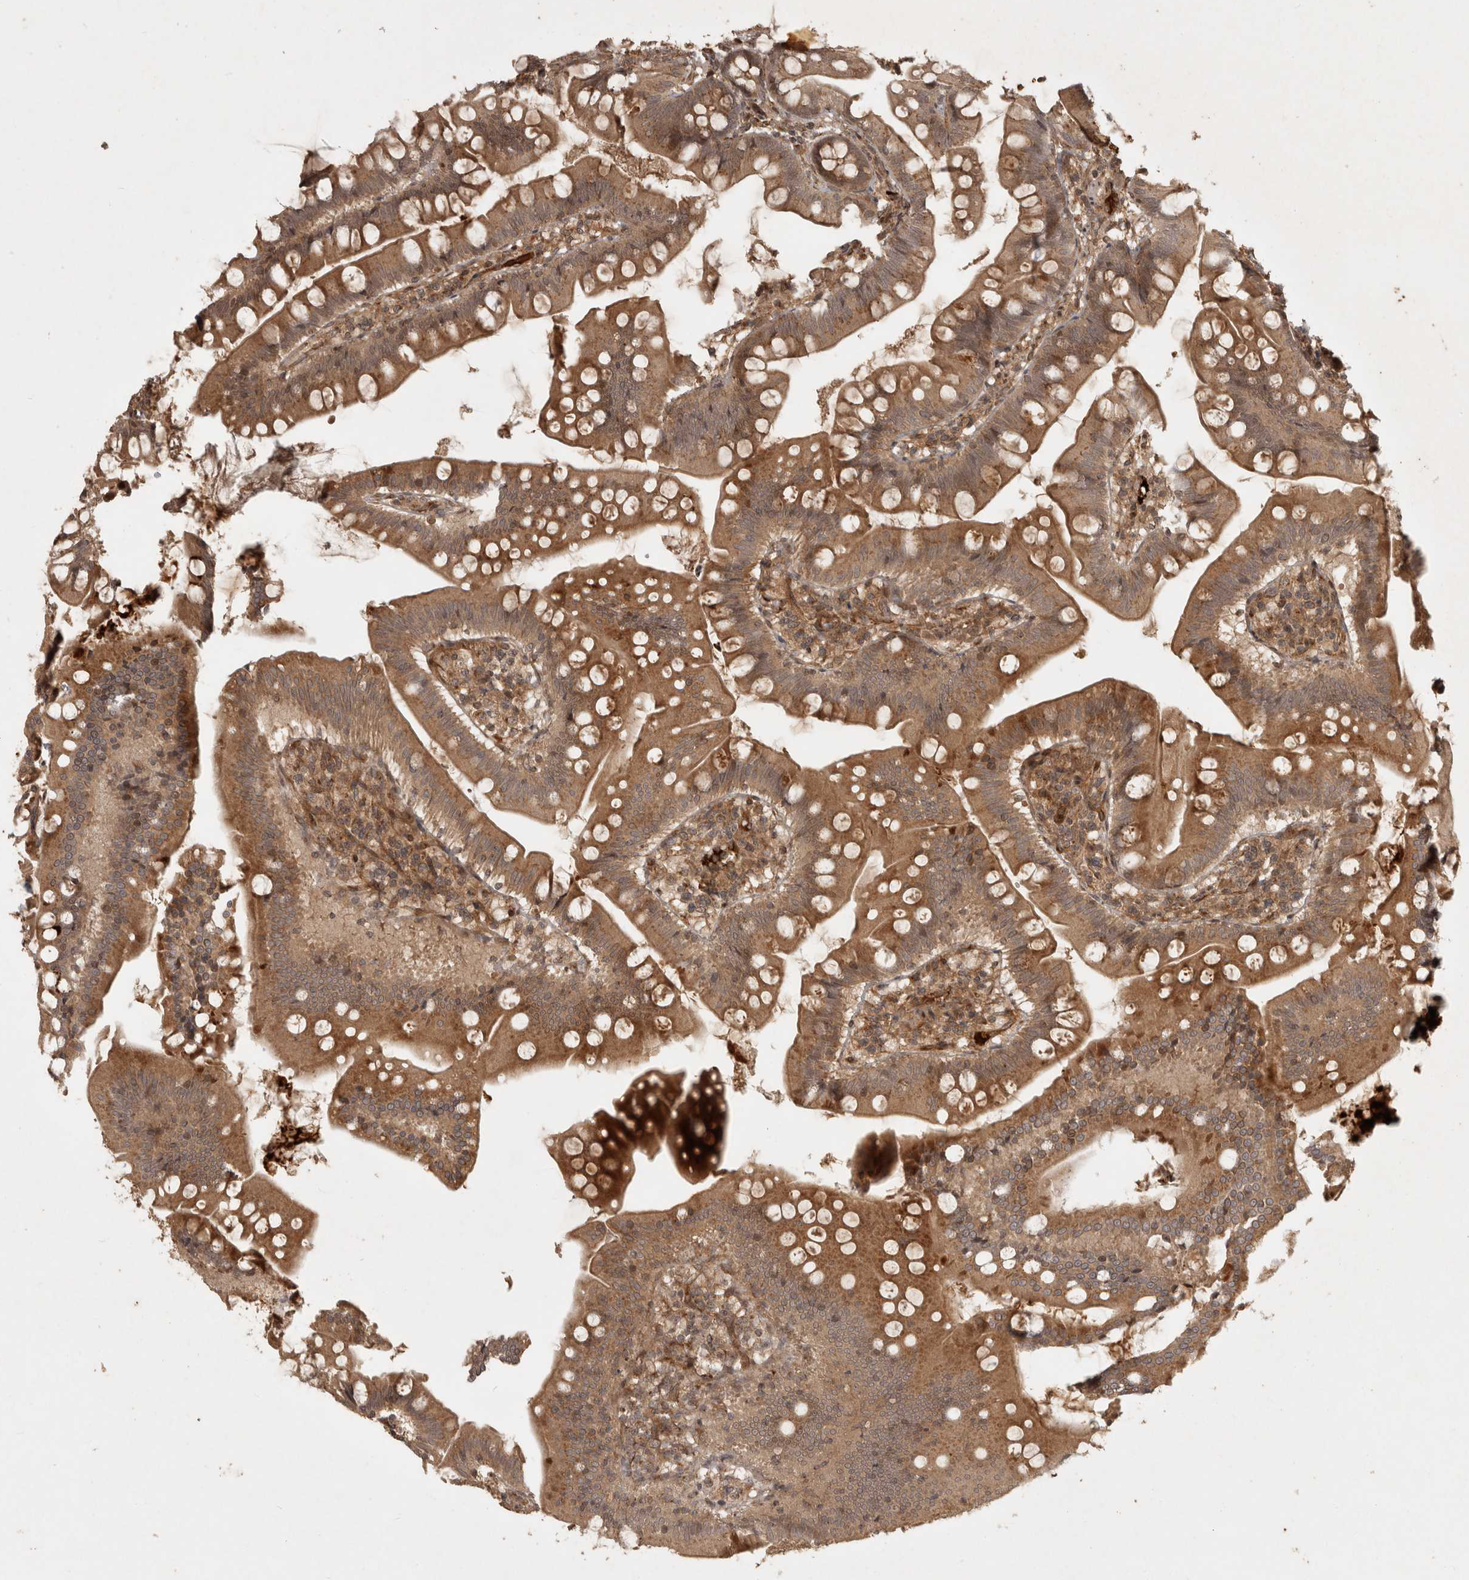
{"staining": {"intensity": "moderate", "quantity": ">75%", "location": "cytoplasmic/membranous"}, "tissue": "small intestine", "cell_type": "Glandular cells", "image_type": "normal", "snomed": [{"axis": "morphology", "description": "Normal tissue, NOS"}, {"axis": "topography", "description": "Small intestine"}], "caption": "Immunohistochemistry of unremarkable small intestine exhibits medium levels of moderate cytoplasmic/membranous positivity in about >75% of glandular cells.", "gene": "CAMSAP2", "patient": {"sex": "male", "age": 7}}